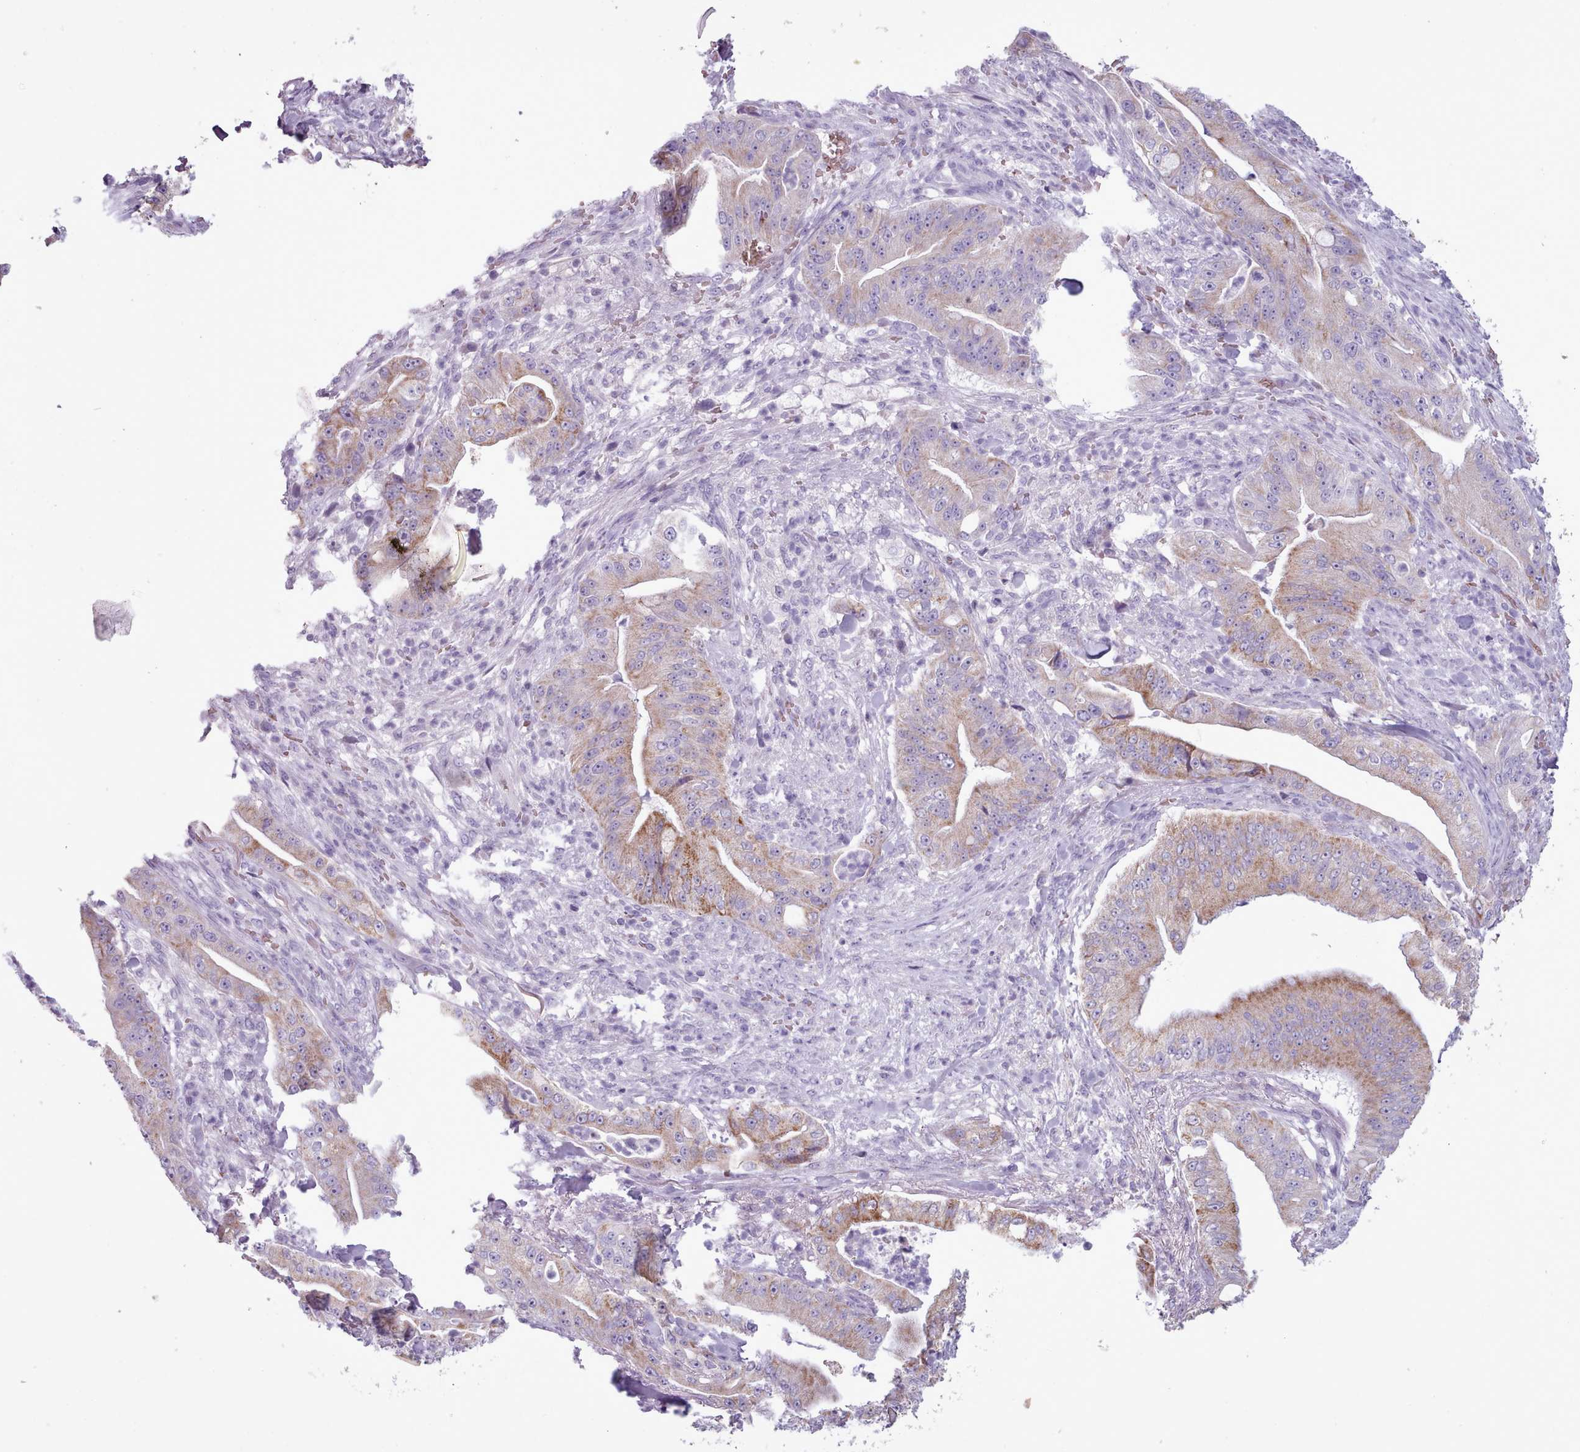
{"staining": {"intensity": "moderate", "quantity": "<25%", "location": "cytoplasmic/membranous"}, "tissue": "pancreatic cancer", "cell_type": "Tumor cells", "image_type": "cancer", "snomed": [{"axis": "morphology", "description": "Adenocarcinoma, NOS"}, {"axis": "topography", "description": "Pancreas"}], "caption": "The immunohistochemical stain shows moderate cytoplasmic/membranous expression in tumor cells of adenocarcinoma (pancreatic) tissue.", "gene": "AK4", "patient": {"sex": "male", "age": 71}}